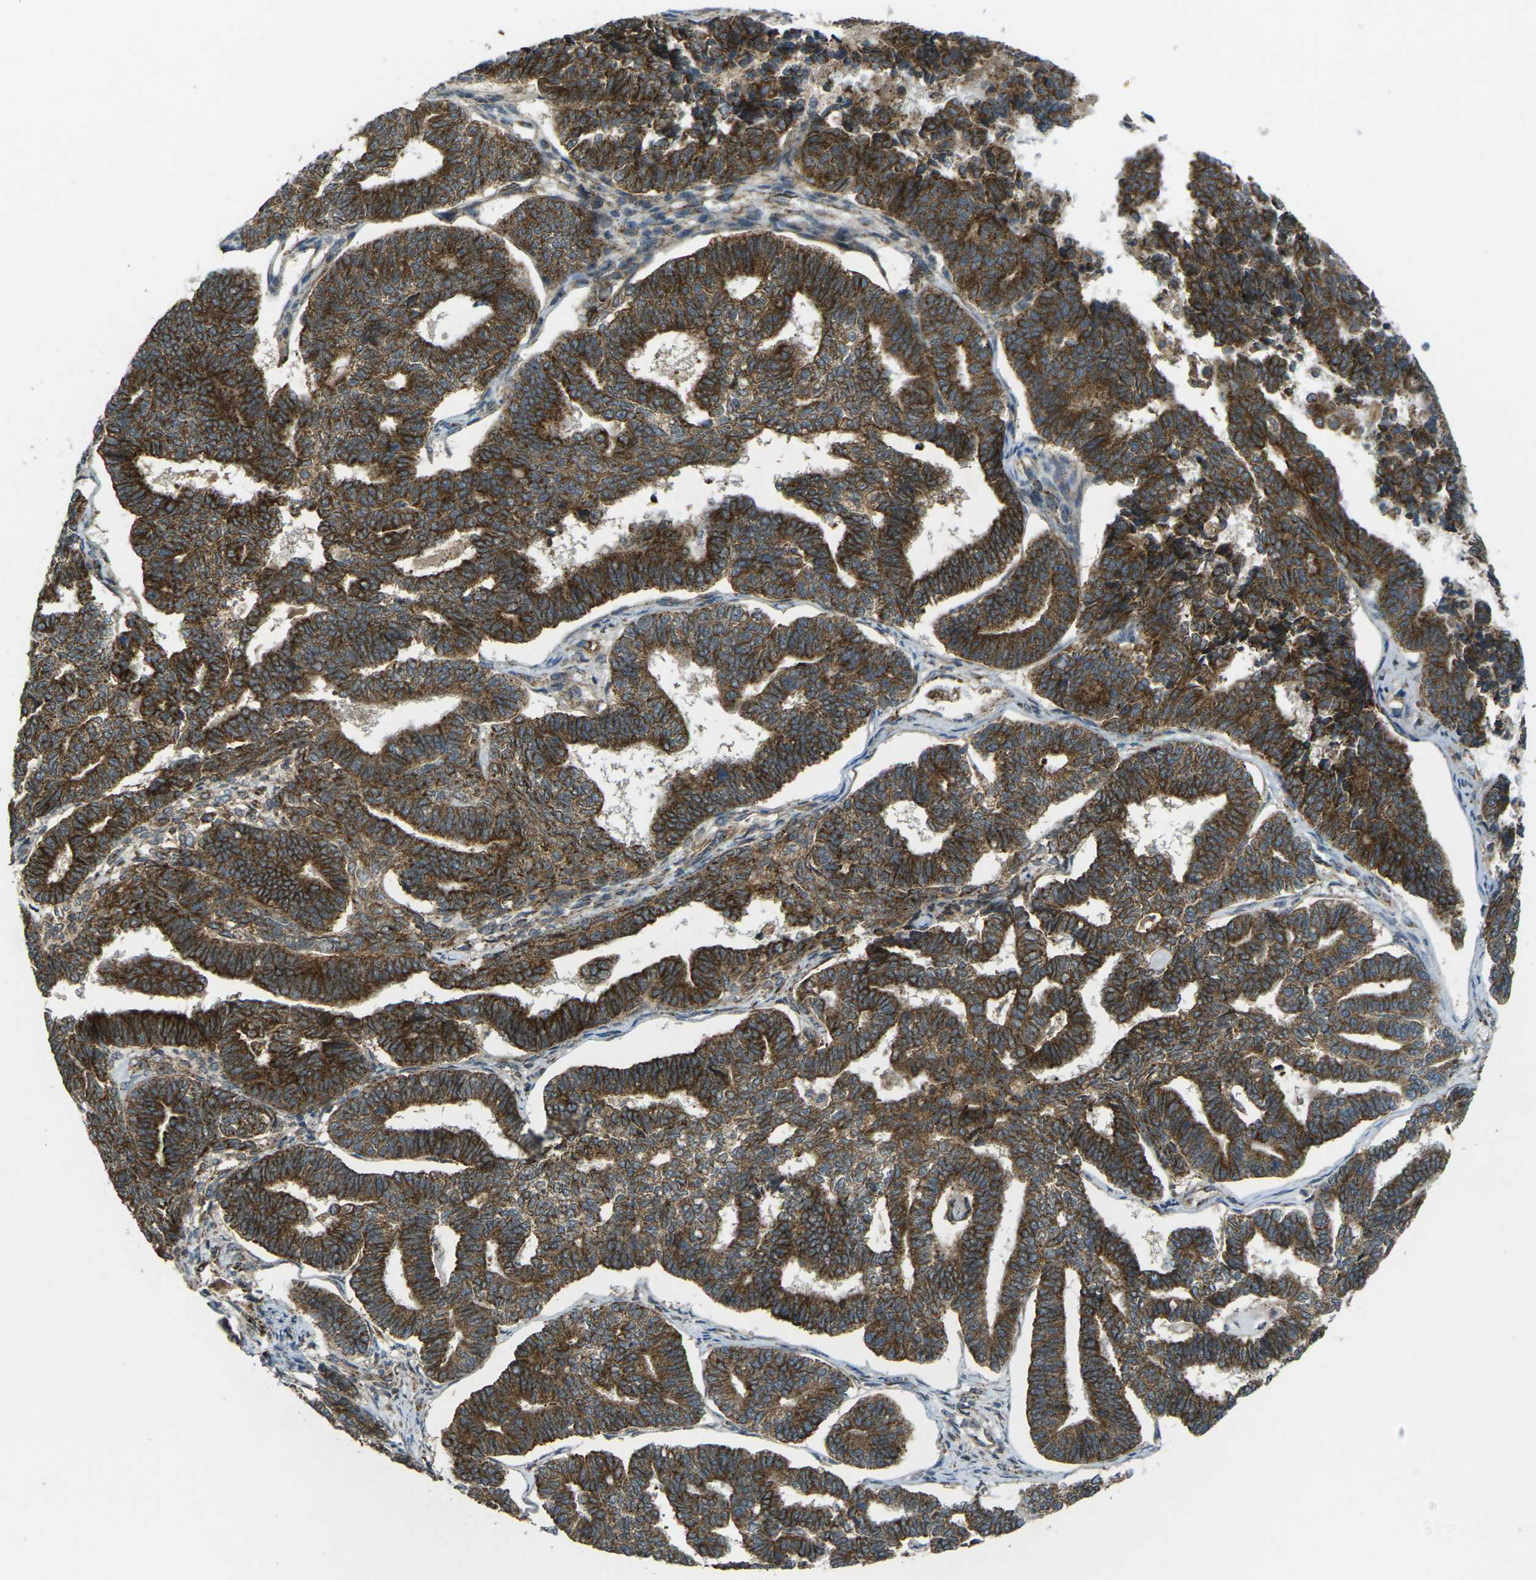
{"staining": {"intensity": "strong", "quantity": ">75%", "location": "cytoplasmic/membranous"}, "tissue": "endometrial cancer", "cell_type": "Tumor cells", "image_type": "cancer", "snomed": [{"axis": "morphology", "description": "Adenocarcinoma, NOS"}, {"axis": "topography", "description": "Endometrium"}], "caption": "Endometrial adenocarcinoma tissue exhibits strong cytoplasmic/membranous positivity in about >75% of tumor cells, visualized by immunohistochemistry. Immunohistochemistry (ihc) stains the protein in brown and the nuclei are stained blue.", "gene": "IGF1R", "patient": {"sex": "female", "age": 70}}